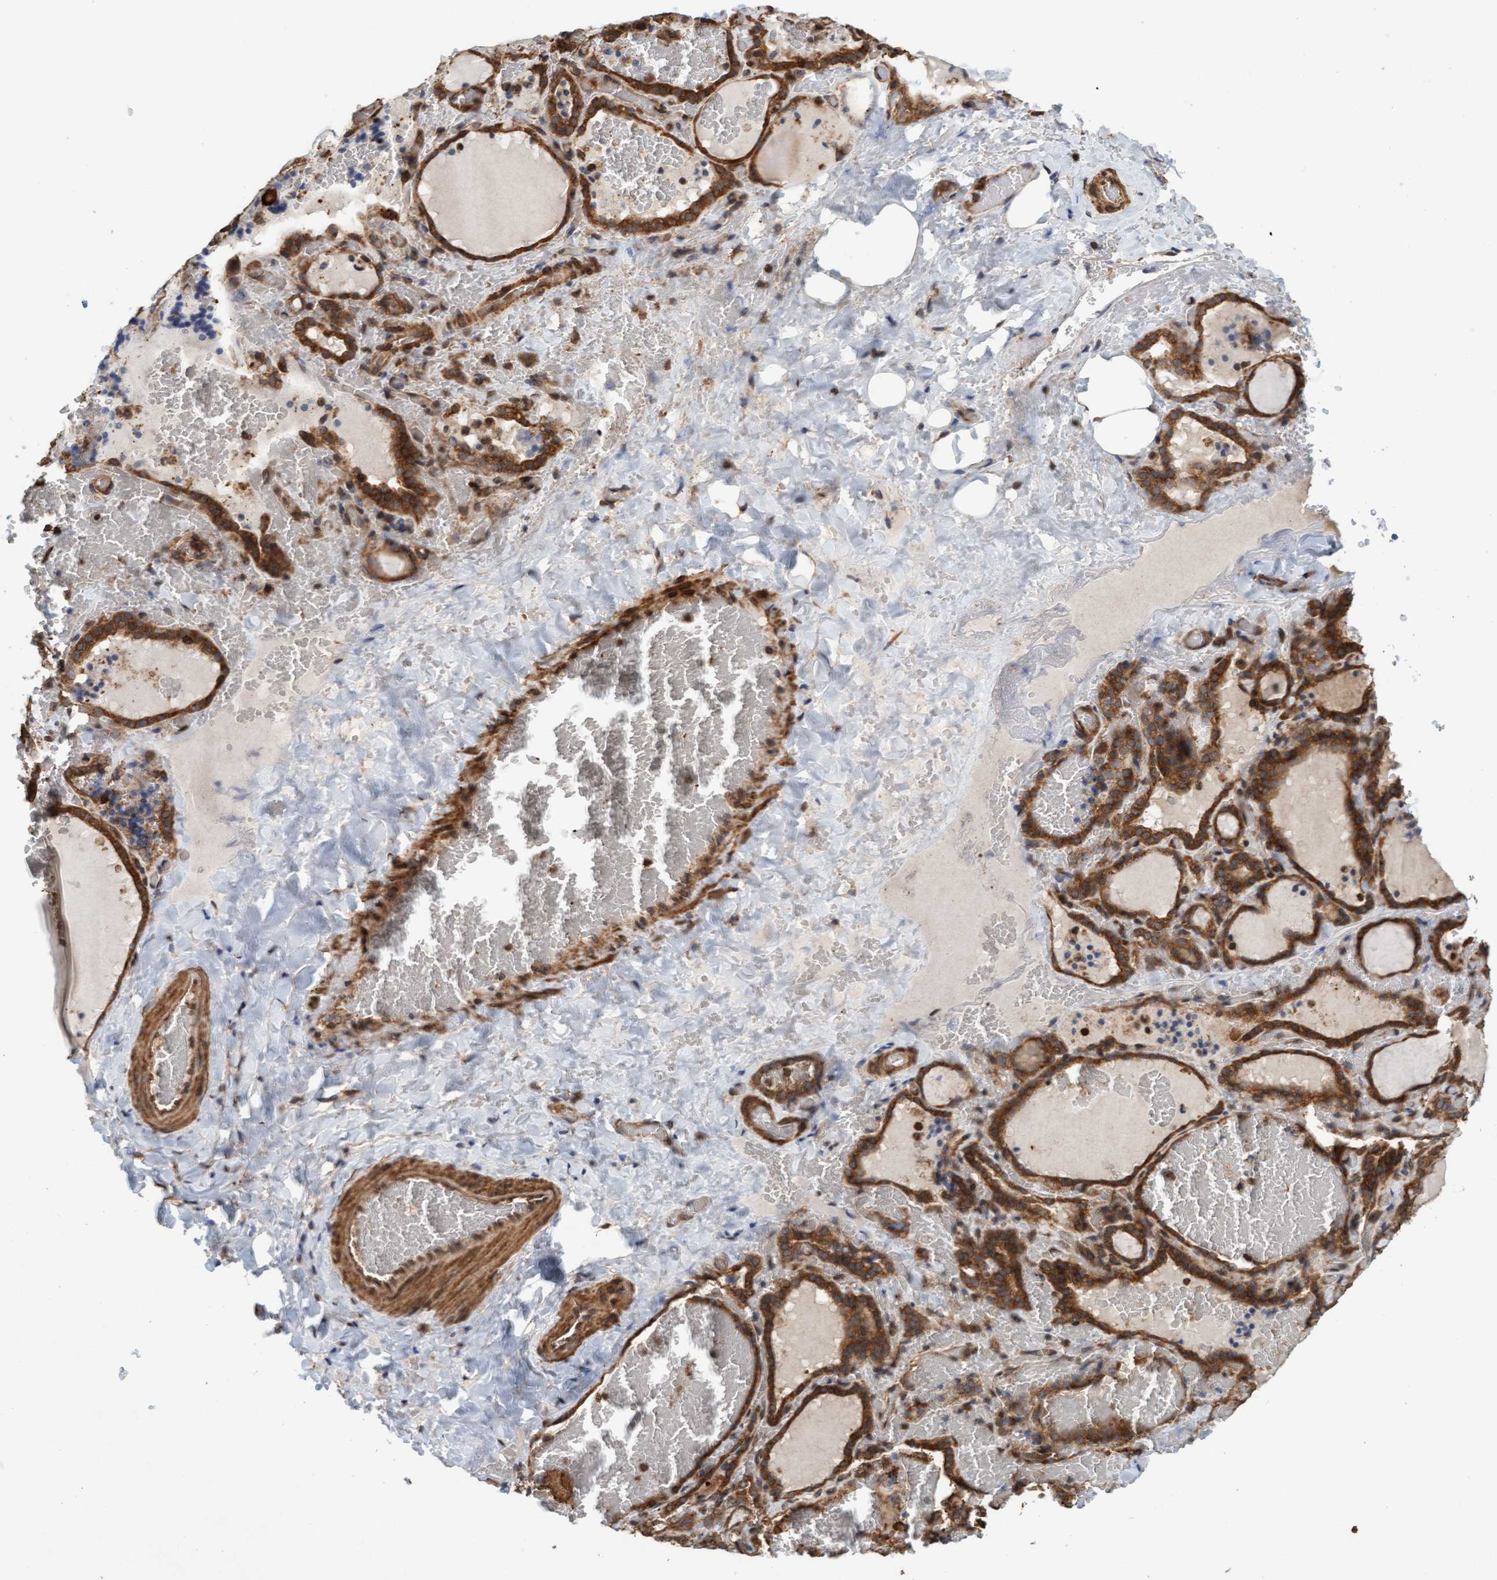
{"staining": {"intensity": "moderate", "quantity": ">75%", "location": "cytoplasmic/membranous"}, "tissue": "thyroid gland", "cell_type": "Glandular cells", "image_type": "normal", "snomed": [{"axis": "morphology", "description": "Normal tissue, NOS"}, {"axis": "topography", "description": "Thyroid gland"}], "caption": "The micrograph reveals a brown stain indicating the presence of a protein in the cytoplasmic/membranous of glandular cells in thyroid gland. The staining was performed using DAB (3,3'-diaminobenzidine) to visualize the protein expression in brown, while the nuclei were stained in blue with hematoxylin (Magnification: 20x).", "gene": "FXR2", "patient": {"sex": "female", "age": 22}}